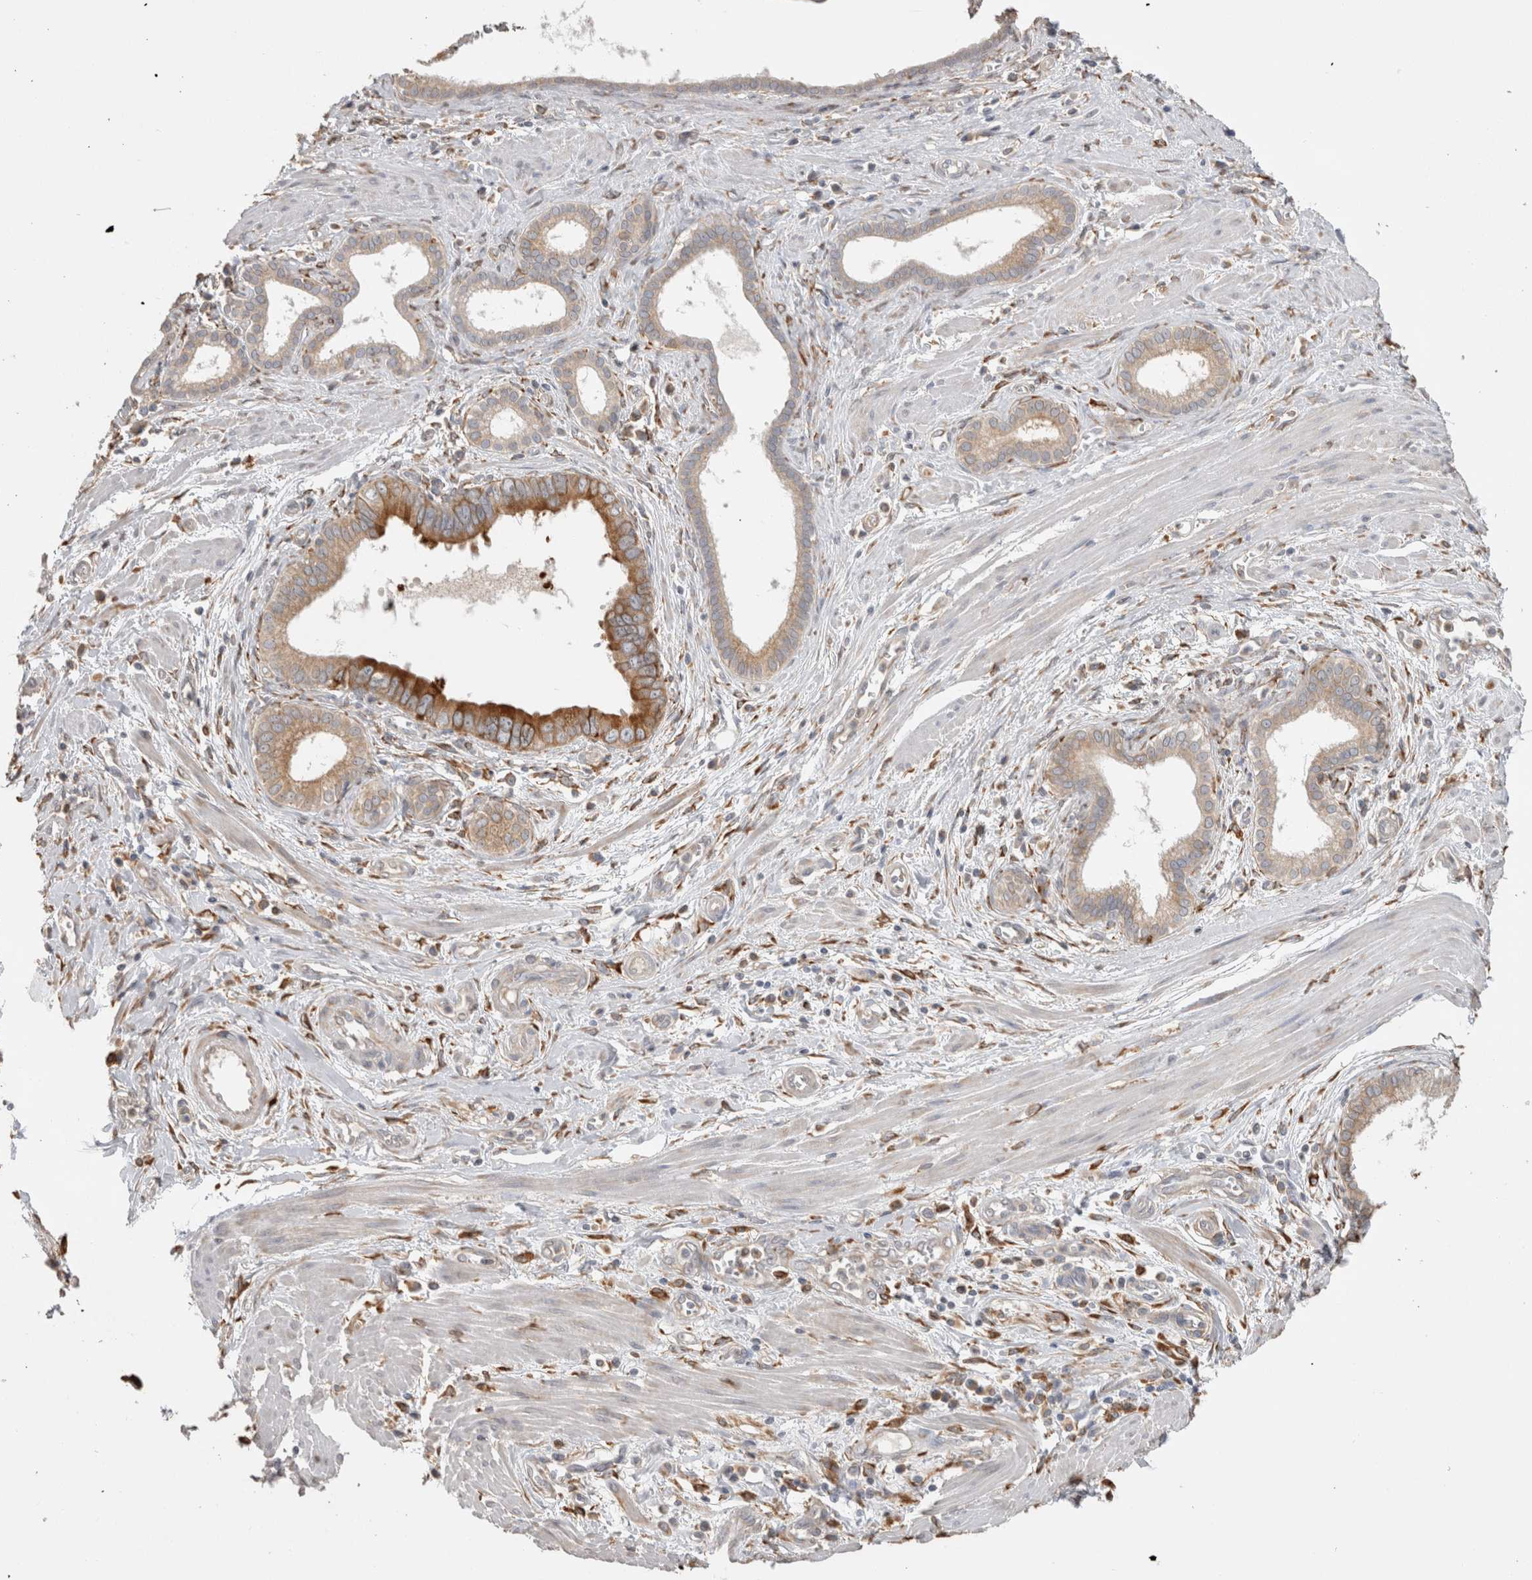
{"staining": {"intensity": "moderate", "quantity": ">75%", "location": "cytoplasmic/membranous"}, "tissue": "pancreatic cancer", "cell_type": "Tumor cells", "image_type": "cancer", "snomed": [{"axis": "morphology", "description": "Normal tissue, NOS"}, {"axis": "topography", "description": "Lymph node"}], "caption": "Pancreatic cancer stained for a protein exhibits moderate cytoplasmic/membranous positivity in tumor cells.", "gene": "LRPAP1", "patient": {"sex": "male", "age": 50}}